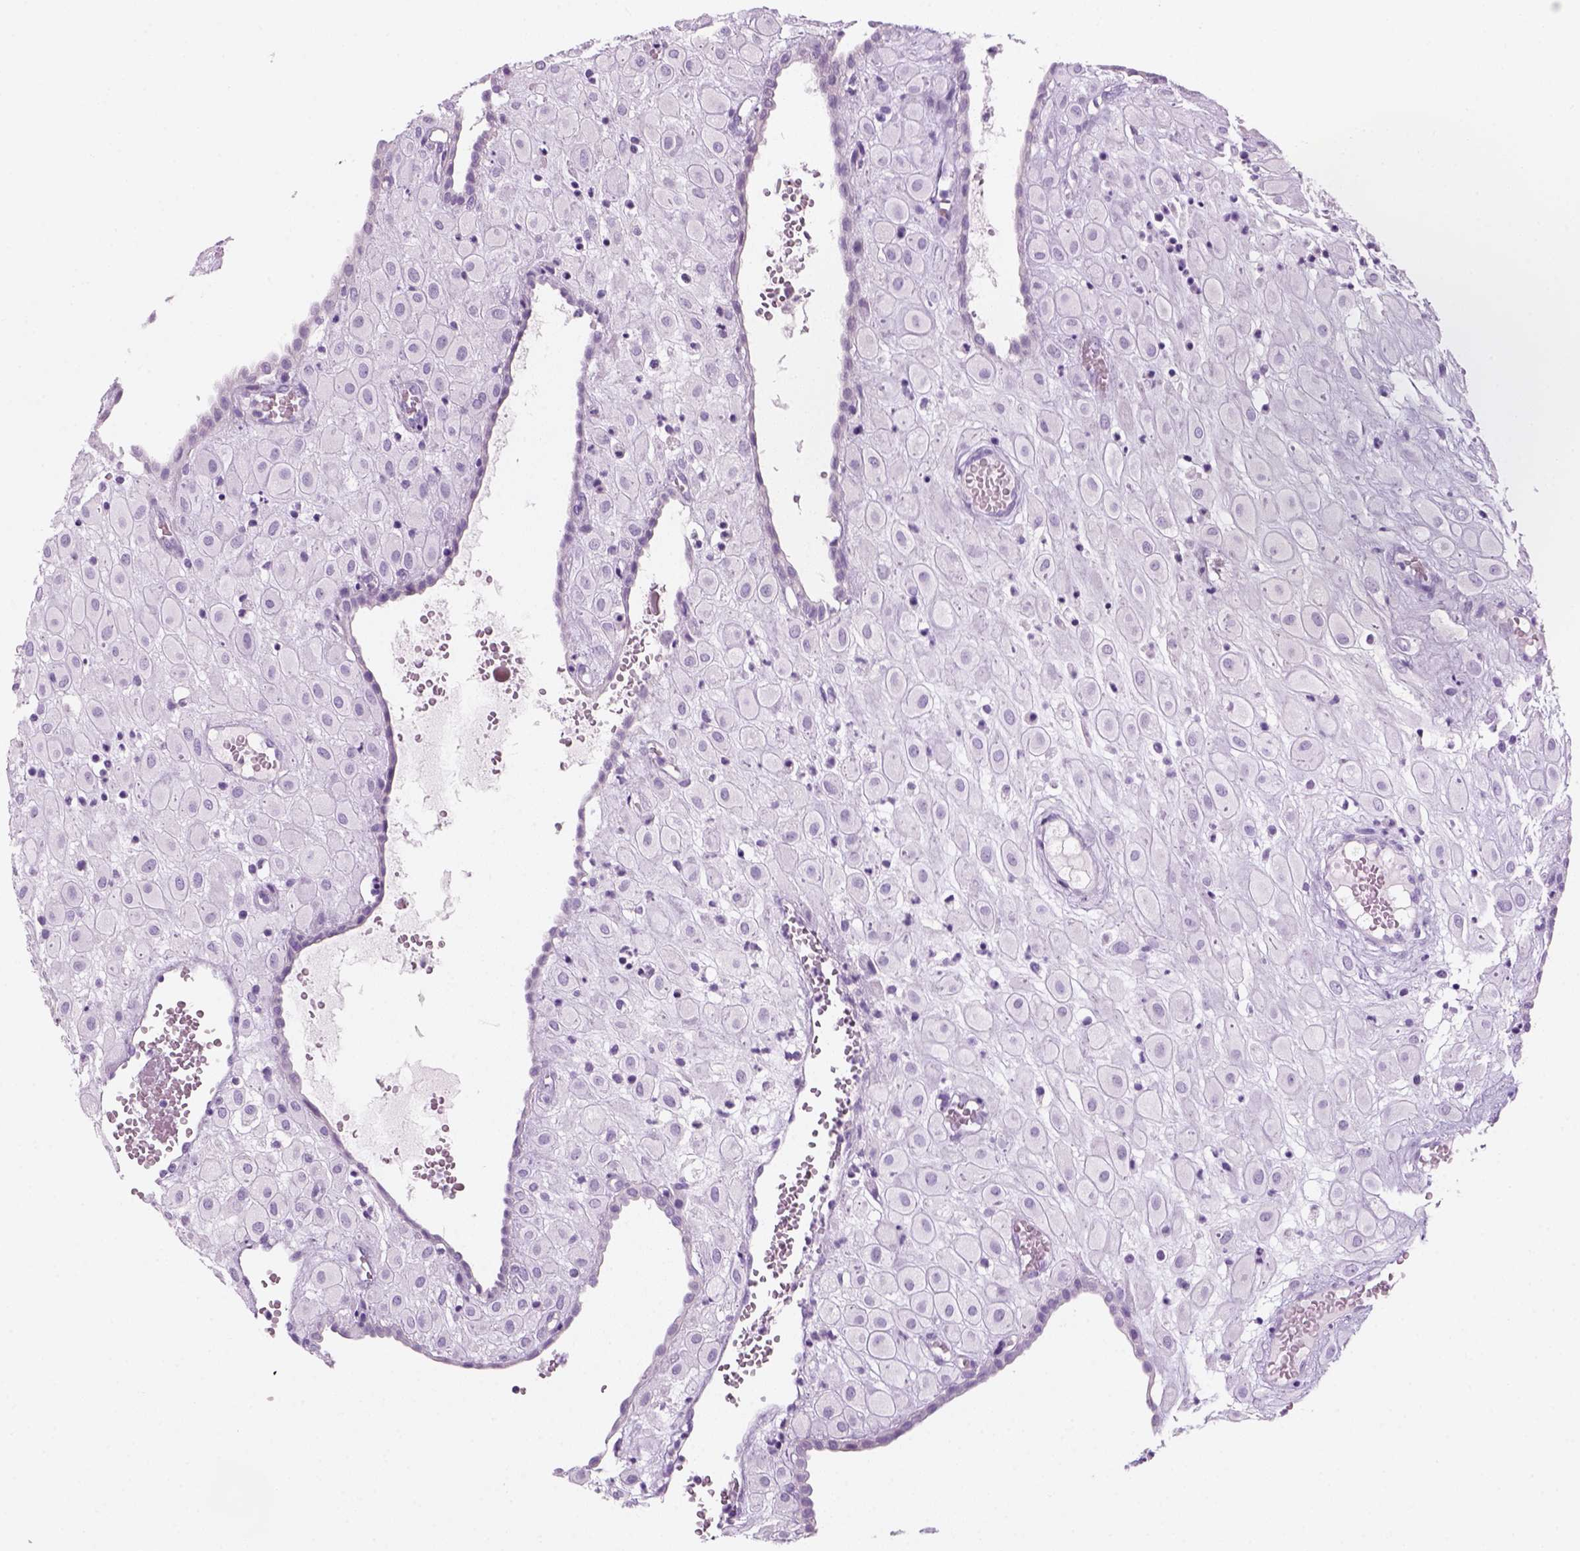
{"staining": {"intensity": "negative", "quantity": "none", "location": "none"}, "tissue": "placenta", "cell_type": "Decidual cells", "image_type": "normal", "snomed": [{"axis": "morphology", "description": "Normal tissue, NOS"}, {"axis": "topography", "description": "Placenta"}], "caption": "Protein analysis of unremarkable placenta exhibits no significant expression in decidual cells.", "gene": "KRTAP11", "patient": {"sex": "female", "age": 24}}